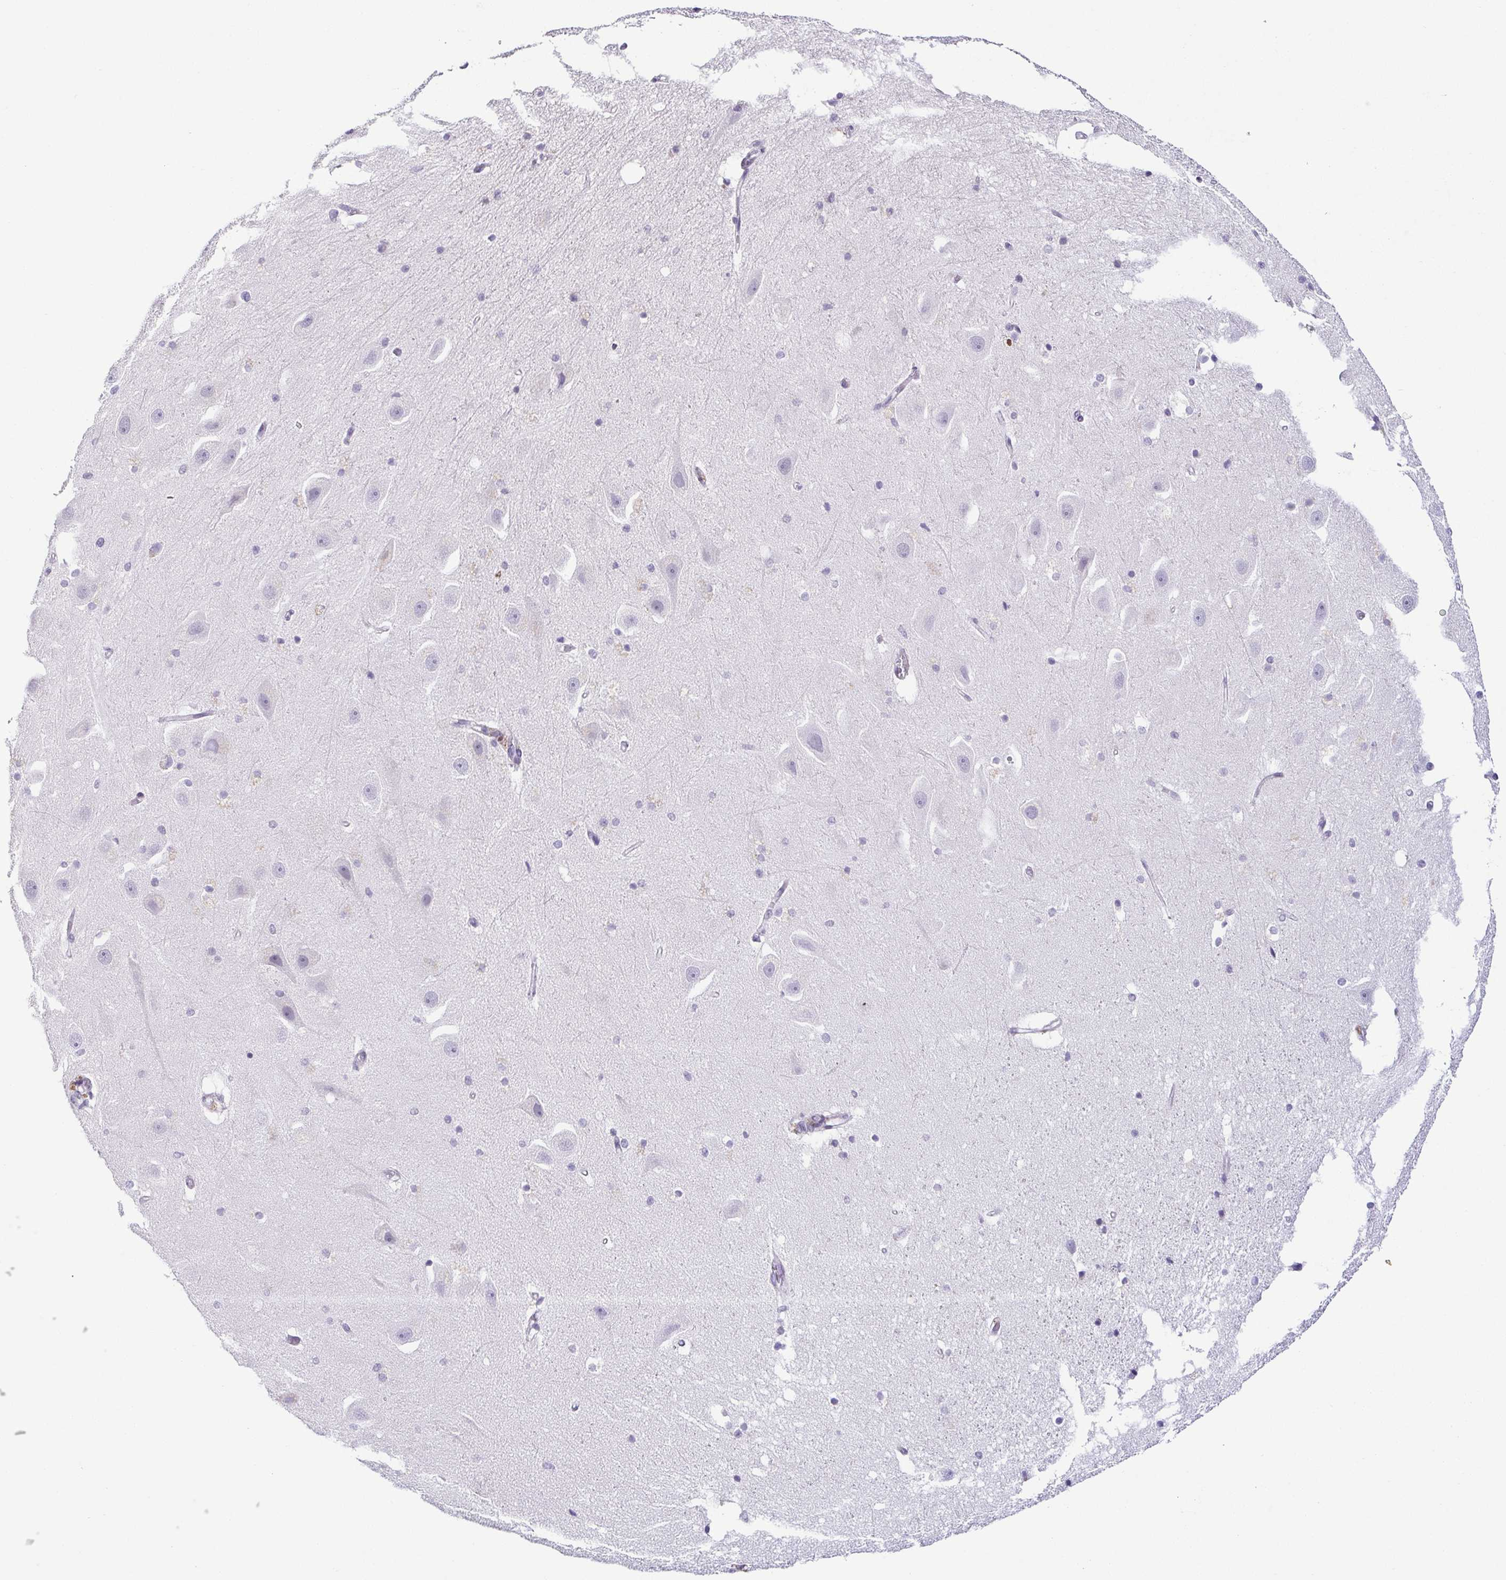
{"staining": {"intensity": "negative", "quantity": "none", "location": "none"}, "tissue": "hippocampus", "cell_type": "Glial cells", "image_type": "normal", "snomed": [{"axis": "morphology", "description": "Normal tissue, NOS"}, {"axis": "topography", "description": "Hippocampus"}], "caption": "The immunohistochemistry (IHC) image has no significant positivity in glial cells of hippocampus.", "gene": "TCF3", "patient": {"sex": "male", "age": 63}}